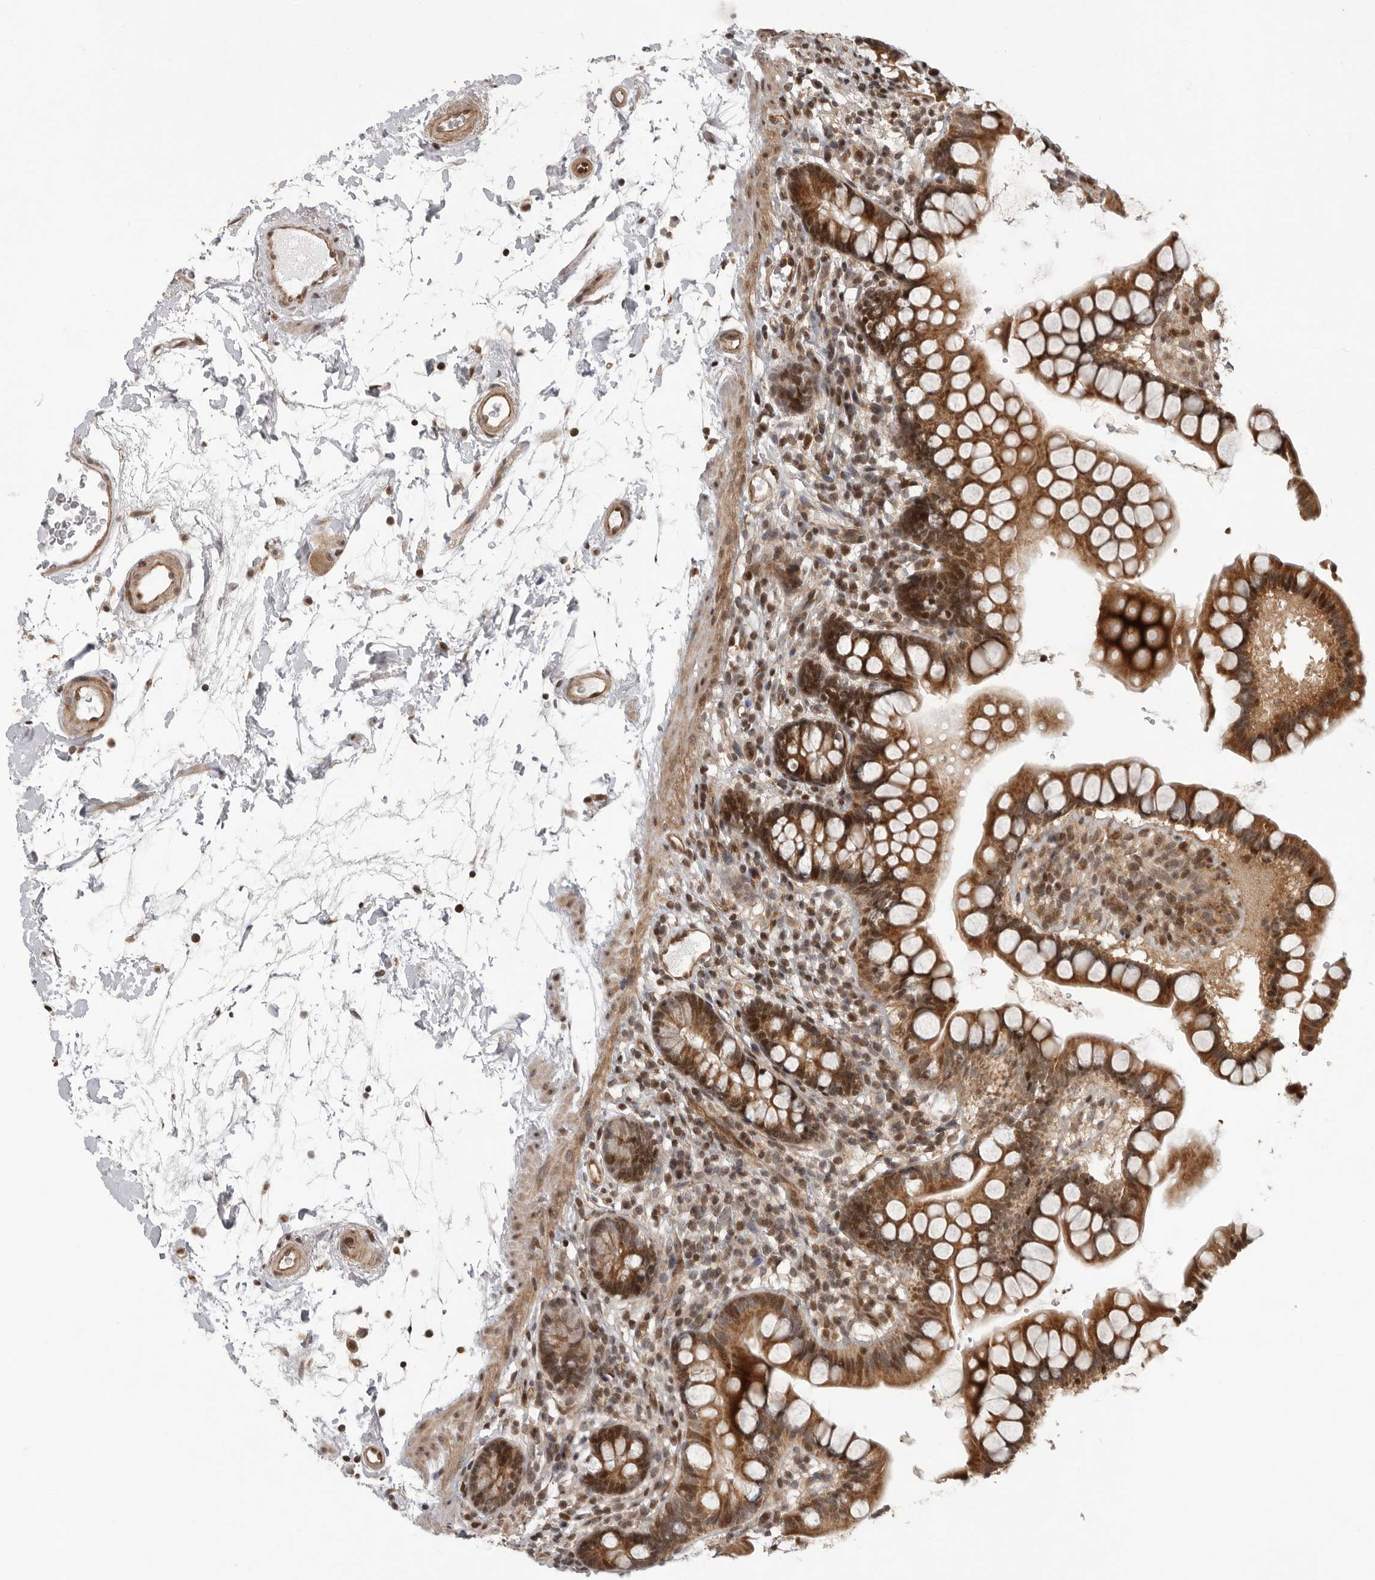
{"staining": {"intensity": "strong", "quantity": ">75%", "location": "cytoplasmic/membranous,nuclear"}, "tissue": "small intestine", "cell_type": "Glandular cells", "image_type": "normal", "snomed": [{"axis": "morphology", "description": "Normal tissue, NOS"}, {"axis": "topography", "description": "Small intestine"}], "caption": "This is an image of IHC staining of normal small intestine, which shows strong staining in the cytoplasmic/membranous,nuclear of glandular cells.", "gene": "RABIF", "patient": {"sex": "female", "age": 84}}